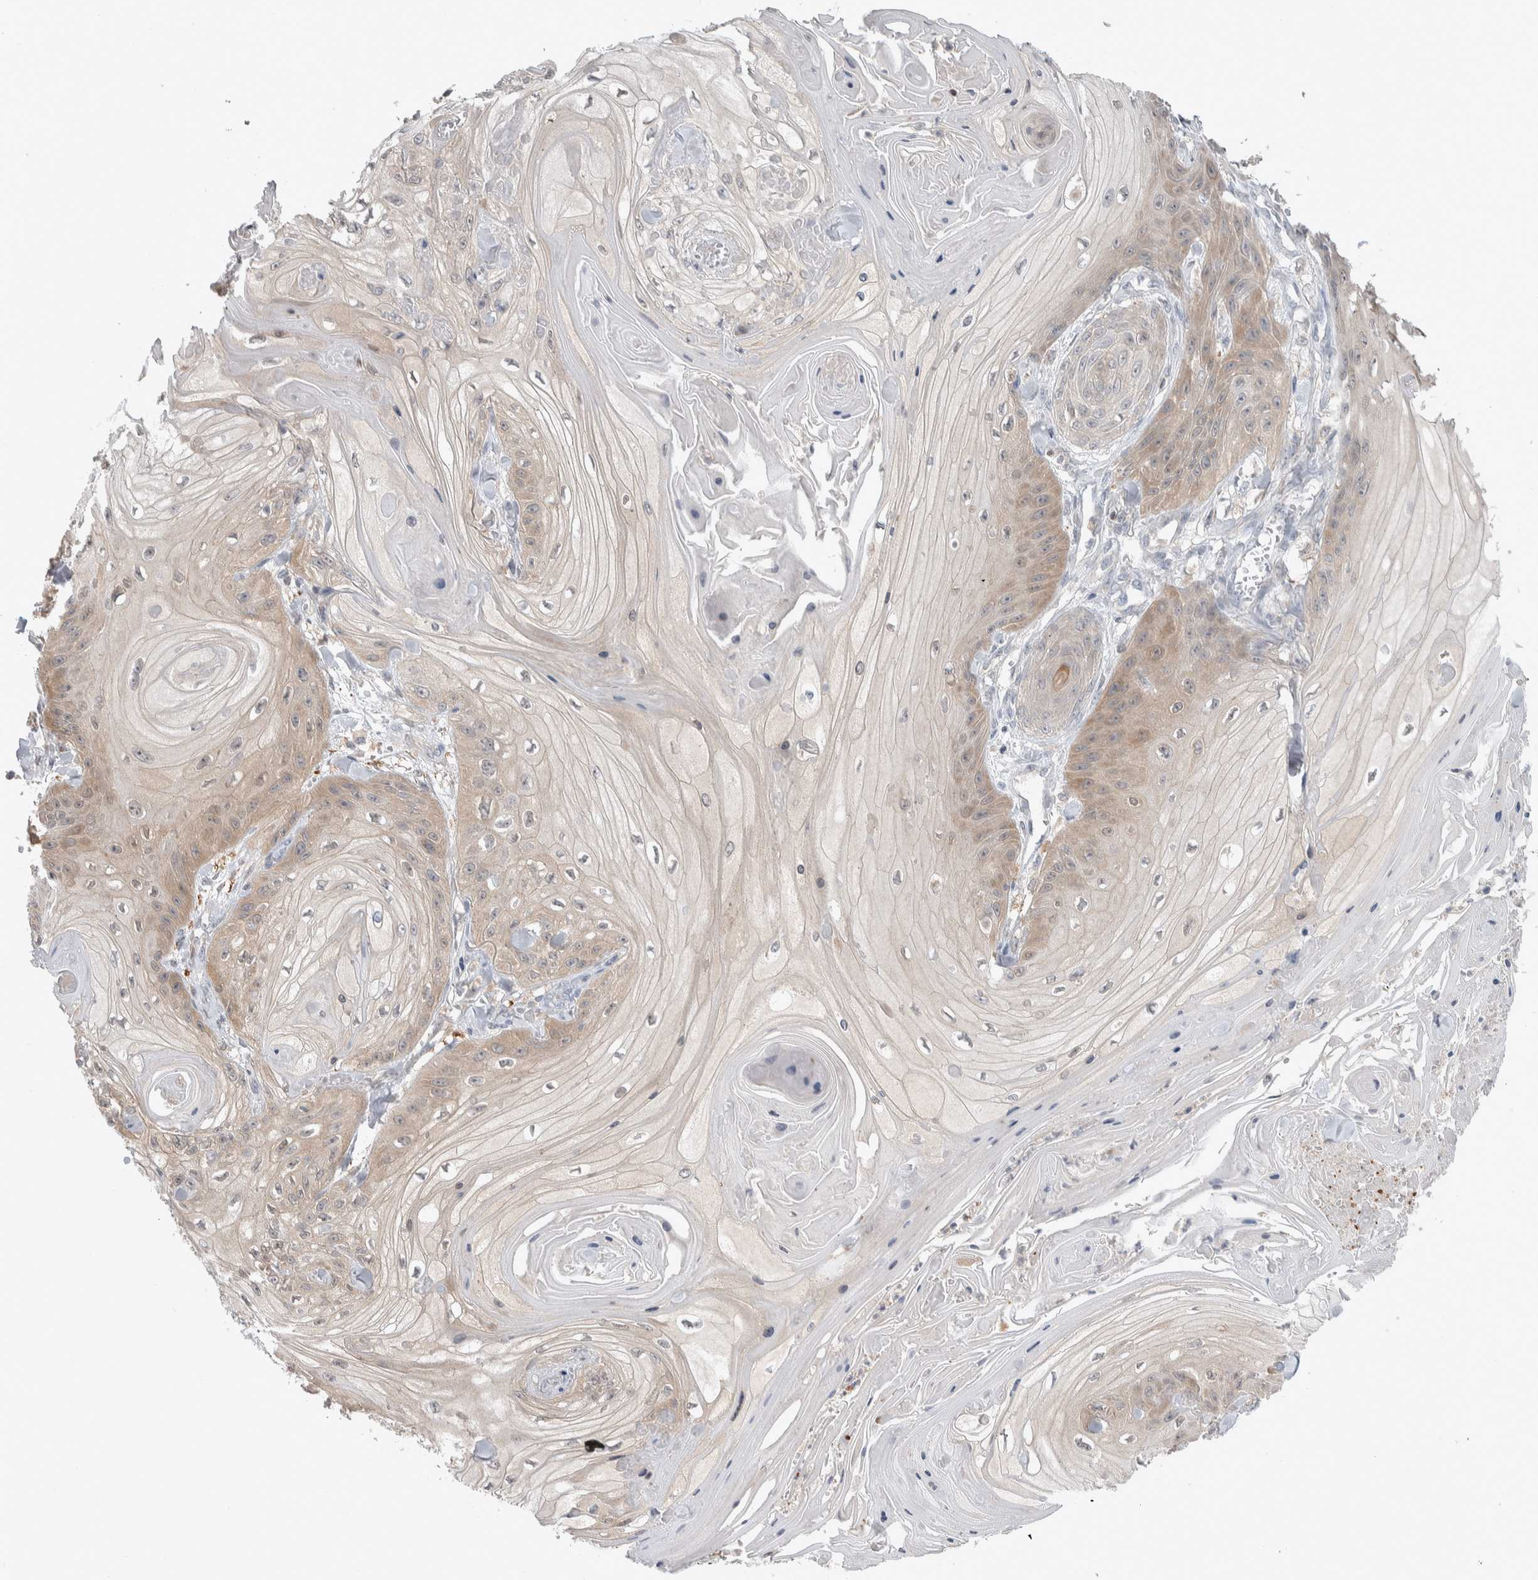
{"staining": {"intensity": "weak", "quantity": "25%-75%", "location": "cytoplasmic/membranous"}, "tissue": "skin cancer", "cell_type": "Tumor cells", "image_type": "cancer", "snomed": [{"axis": "morphology", "description": "Squamous cell carcinoma, NOS"}, {"axis": "topography", "description": "Skin"}], "caption": "A micrograph of human squamous cell carcinoma (skin) stained for a protein displays weak cytoplasmic/membranous brown staining in tumor cells. Using DAB (brown) and hematoxylin (blue) stains, captured at high magnification using brightfield microscopy.", "gene": "HTATIP2", "patient": {"sex": "male", "age": 74}}